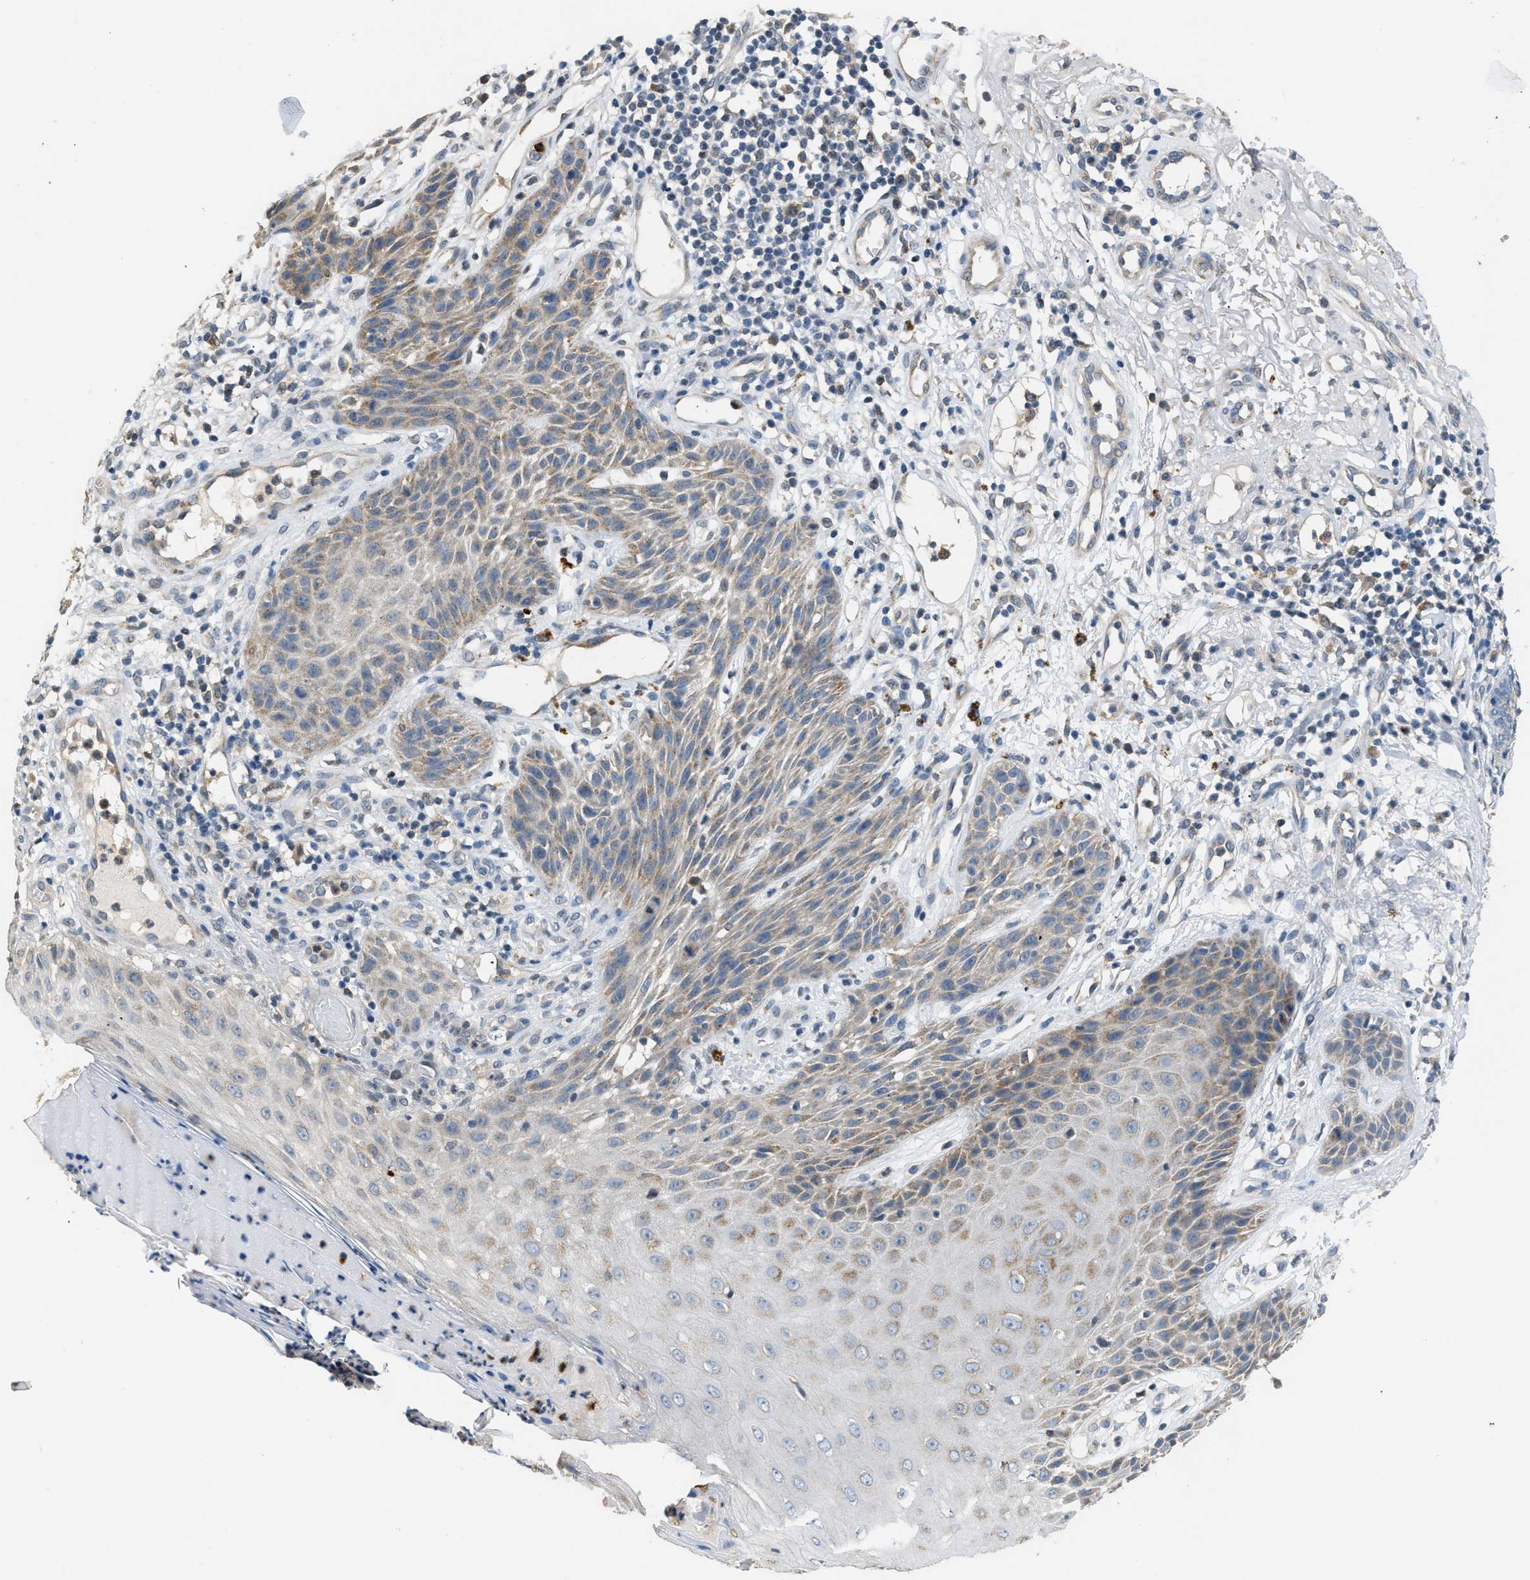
{"staining": {"intensity": "weak", "quantity": ">75%", "location": "cytoplasmic/membranous"}, "tissue": "skin cancer", "cell_type": "Tumor cells", "image_type": "cancer", "snomed": [{"axis": "morphology", "description": "Normal tissue, NOS"}, {"axis": "morphology", "description": "Basal cell carcinoma"}, {"axis": "topography", "description": "Skin"}], "caption": "About >75% of tumor cells in human skin cancer (basal cell carcinoma) exhibit weak cytoplasmic/membranous protein staining as visualized by brown immunohistochemical staining.", "gene": "TOMM34", "patient": {"sex": "male", "age": 79}}